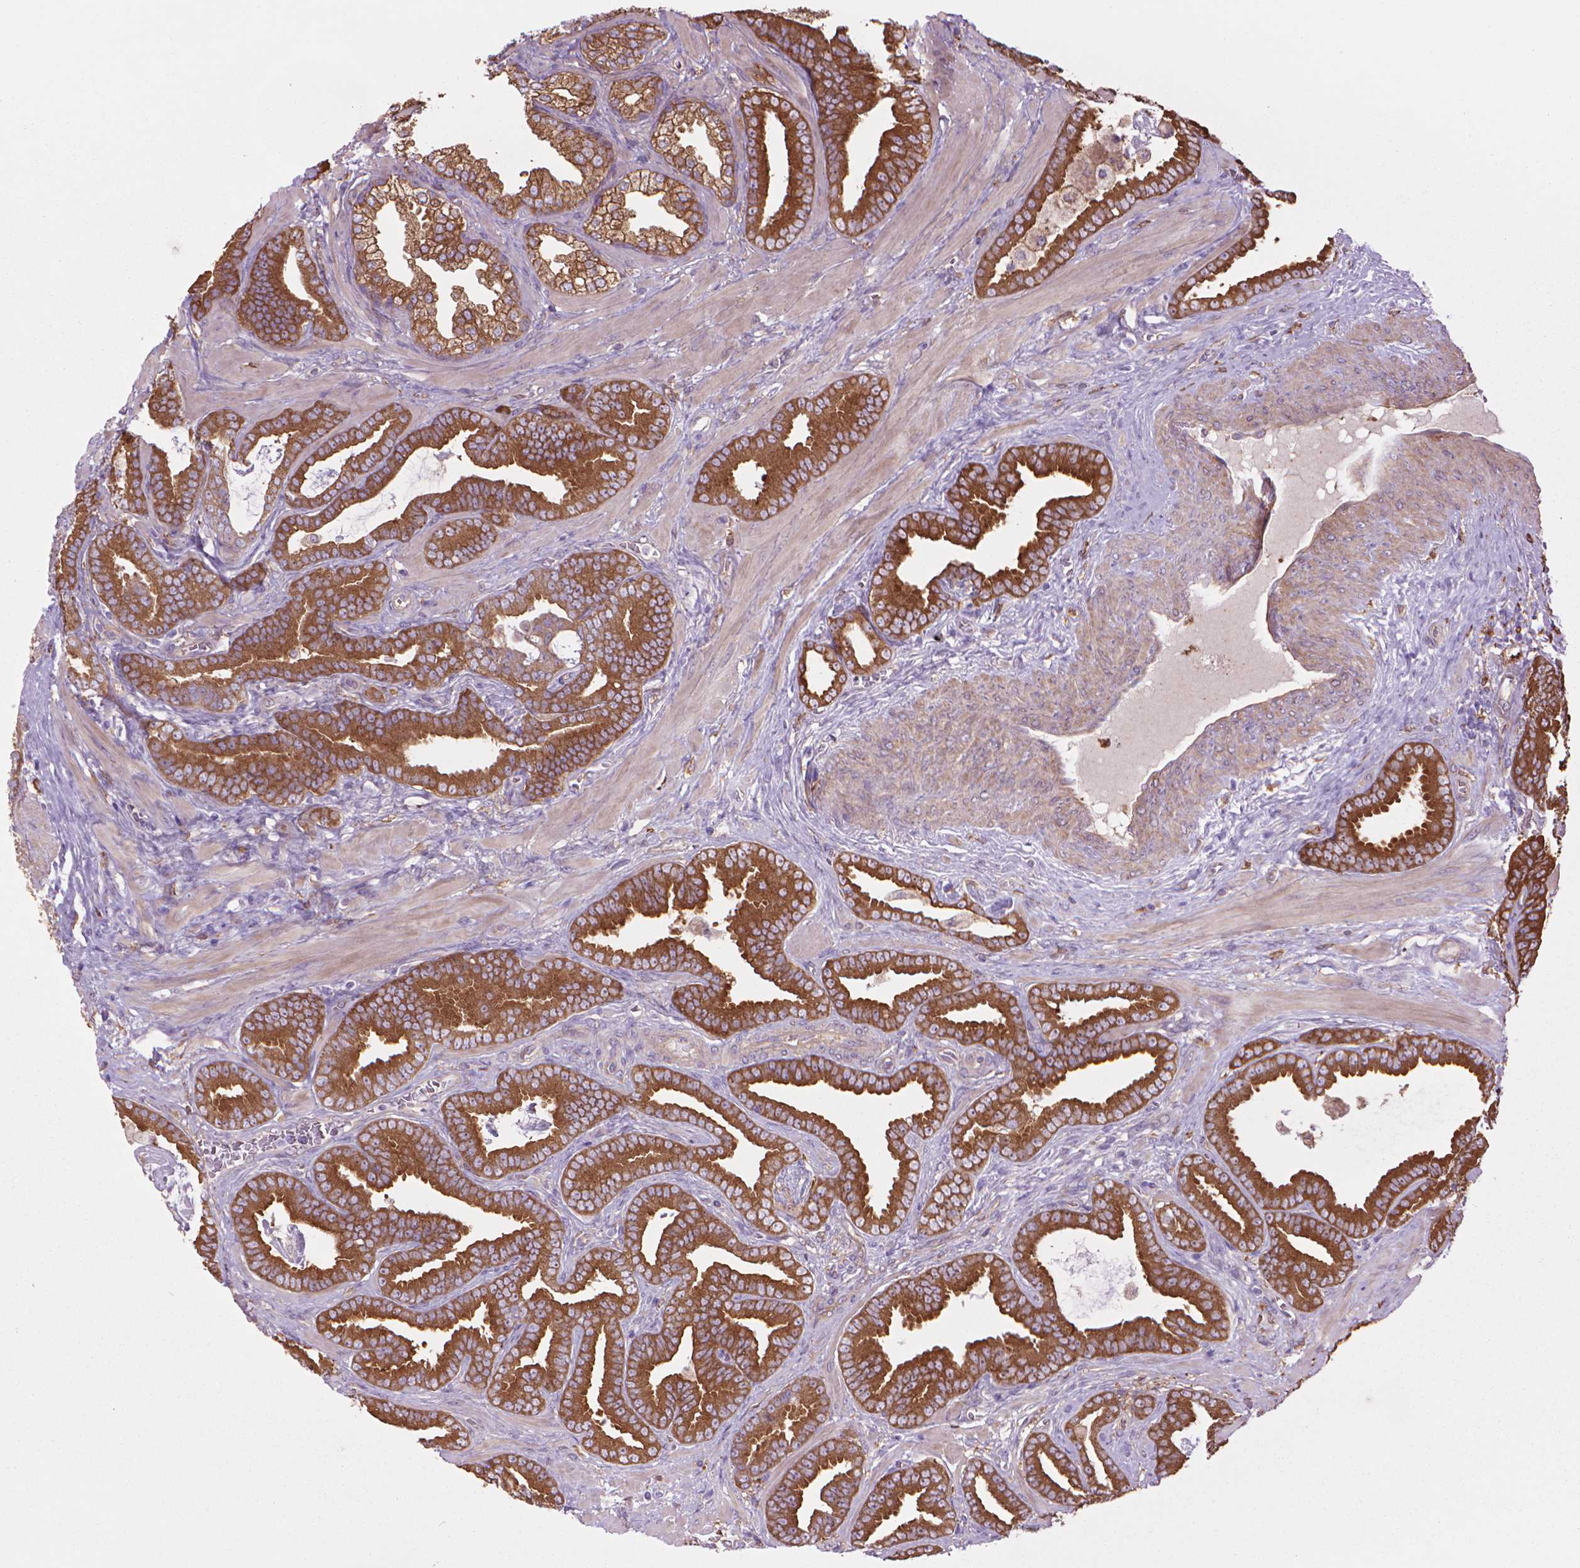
{"staining": {"intensity": "strong", "quantity": ">75%", "location": "cytoplasmic/membranous"}, "tissue": "prostate cancer", "cell_type": "Tumor cells", "image_type": "cancer", "snomed": [{"axis": "morphology", "description": "Adenocarcinoma, Low grade"}, {"axis": "topography", "description": "Prostate"}], "caption": "Human prostate cancer stained with a brown dye shows strong cytoplasmic/membranous positive positivity in about >75% of tumor cells.", "gene": "CORO1B", "patient": {"sex": "male", "age": 63}}